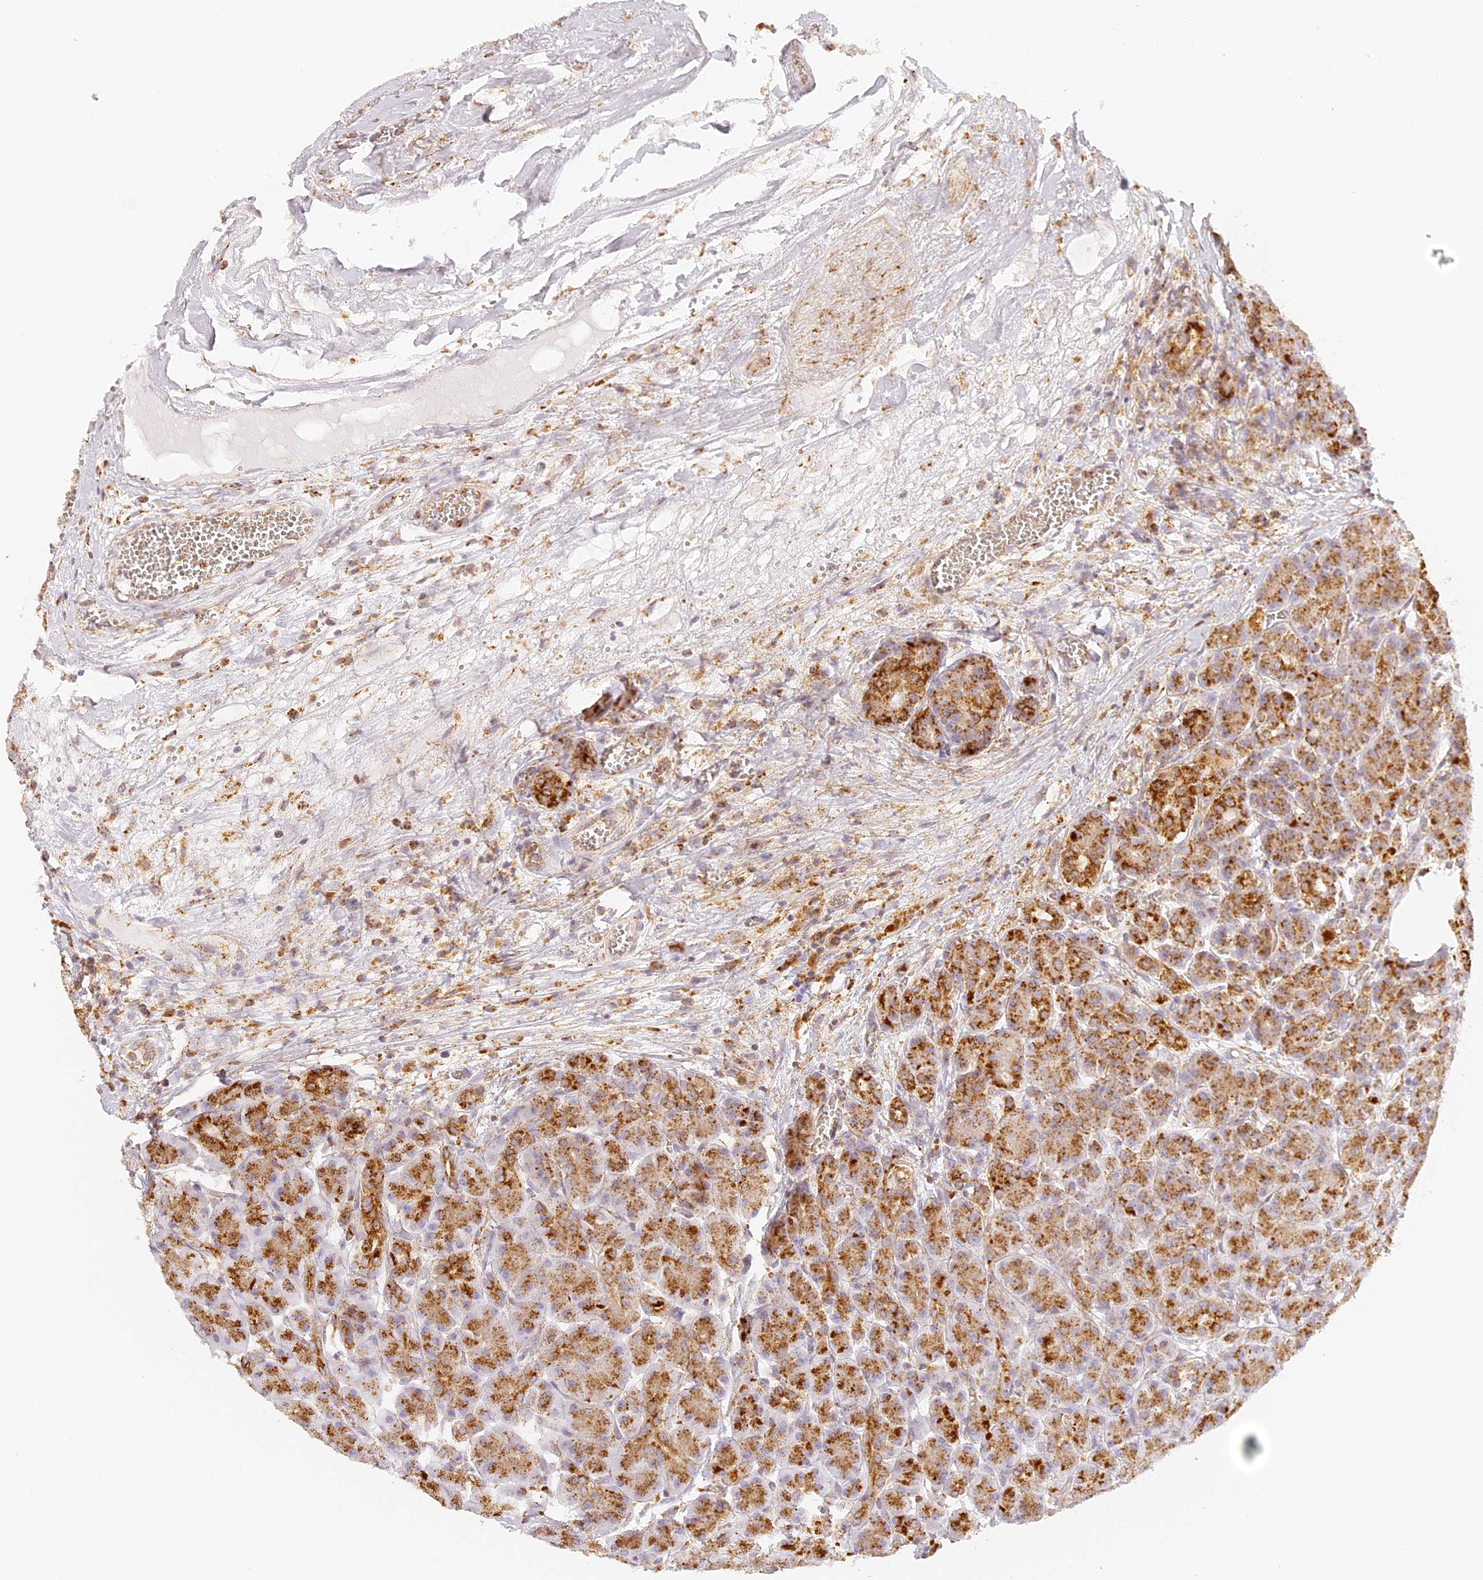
{"staining": {"intensity": "moderate", "quantity": ">75%", "location": "cytoplasmic/membranous"}, "tissue": "pancreas", "cell_type": "Exocrine glandular cells", "image_type": "normal", "snomed": [{"axis": "morphology", "description": "Normal tissue, NOS"}, {"axis": "topography", "description": "Pancreas"}], "caption": "IHC histopathology image of unremarkable pancreas: pancreas stained using immunohistochemistry (IHC) displays medium levels of moderate protein expression localized specifically in the cytoplasmic/membranous of exocrine glandular cells, appearing as a cytoplasmic/membranous brown color.", "gene": "LAMP2", "patient": {"sex": "male", "age": 63}}